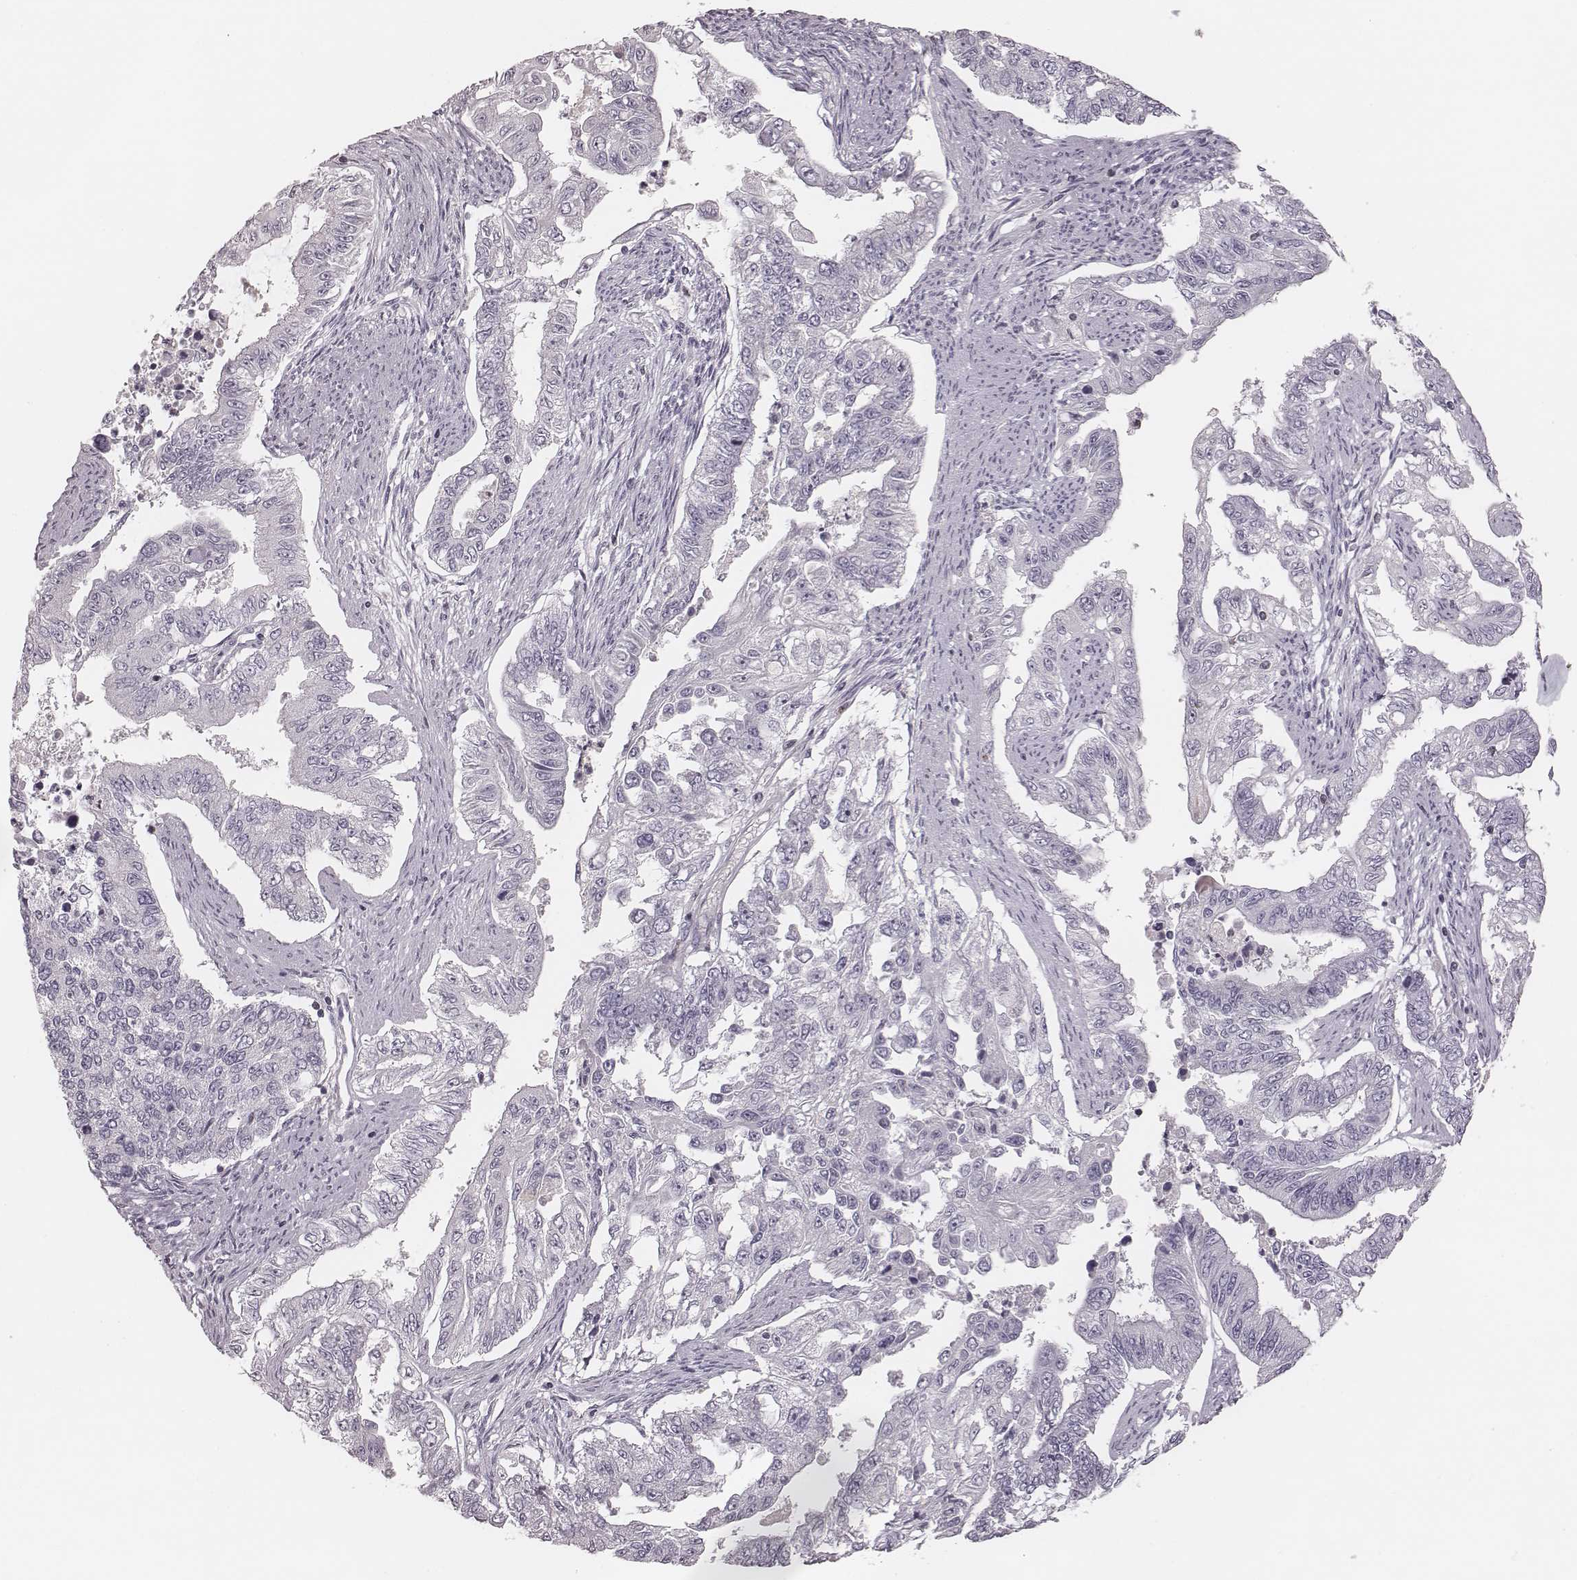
{"staining": {"intensity": "negative", "quantity": "none", "location": "none"}, "tissue": "endometrial cancer", "cell_type": "Tumor cells", "image_type": "cancer", "snomed": [{"axis": "morphology", "description": "Adenocarcinoma, NOS"}, {"axis": "topography", "description": "Uterus"}], "caption": "This is a histopathology image of immunohistochemistry staining of endometrial cancer, which shows no positivity in tumor cells.", "gene": "MSX1", "patient": {"sex": "female", "age": 59}}